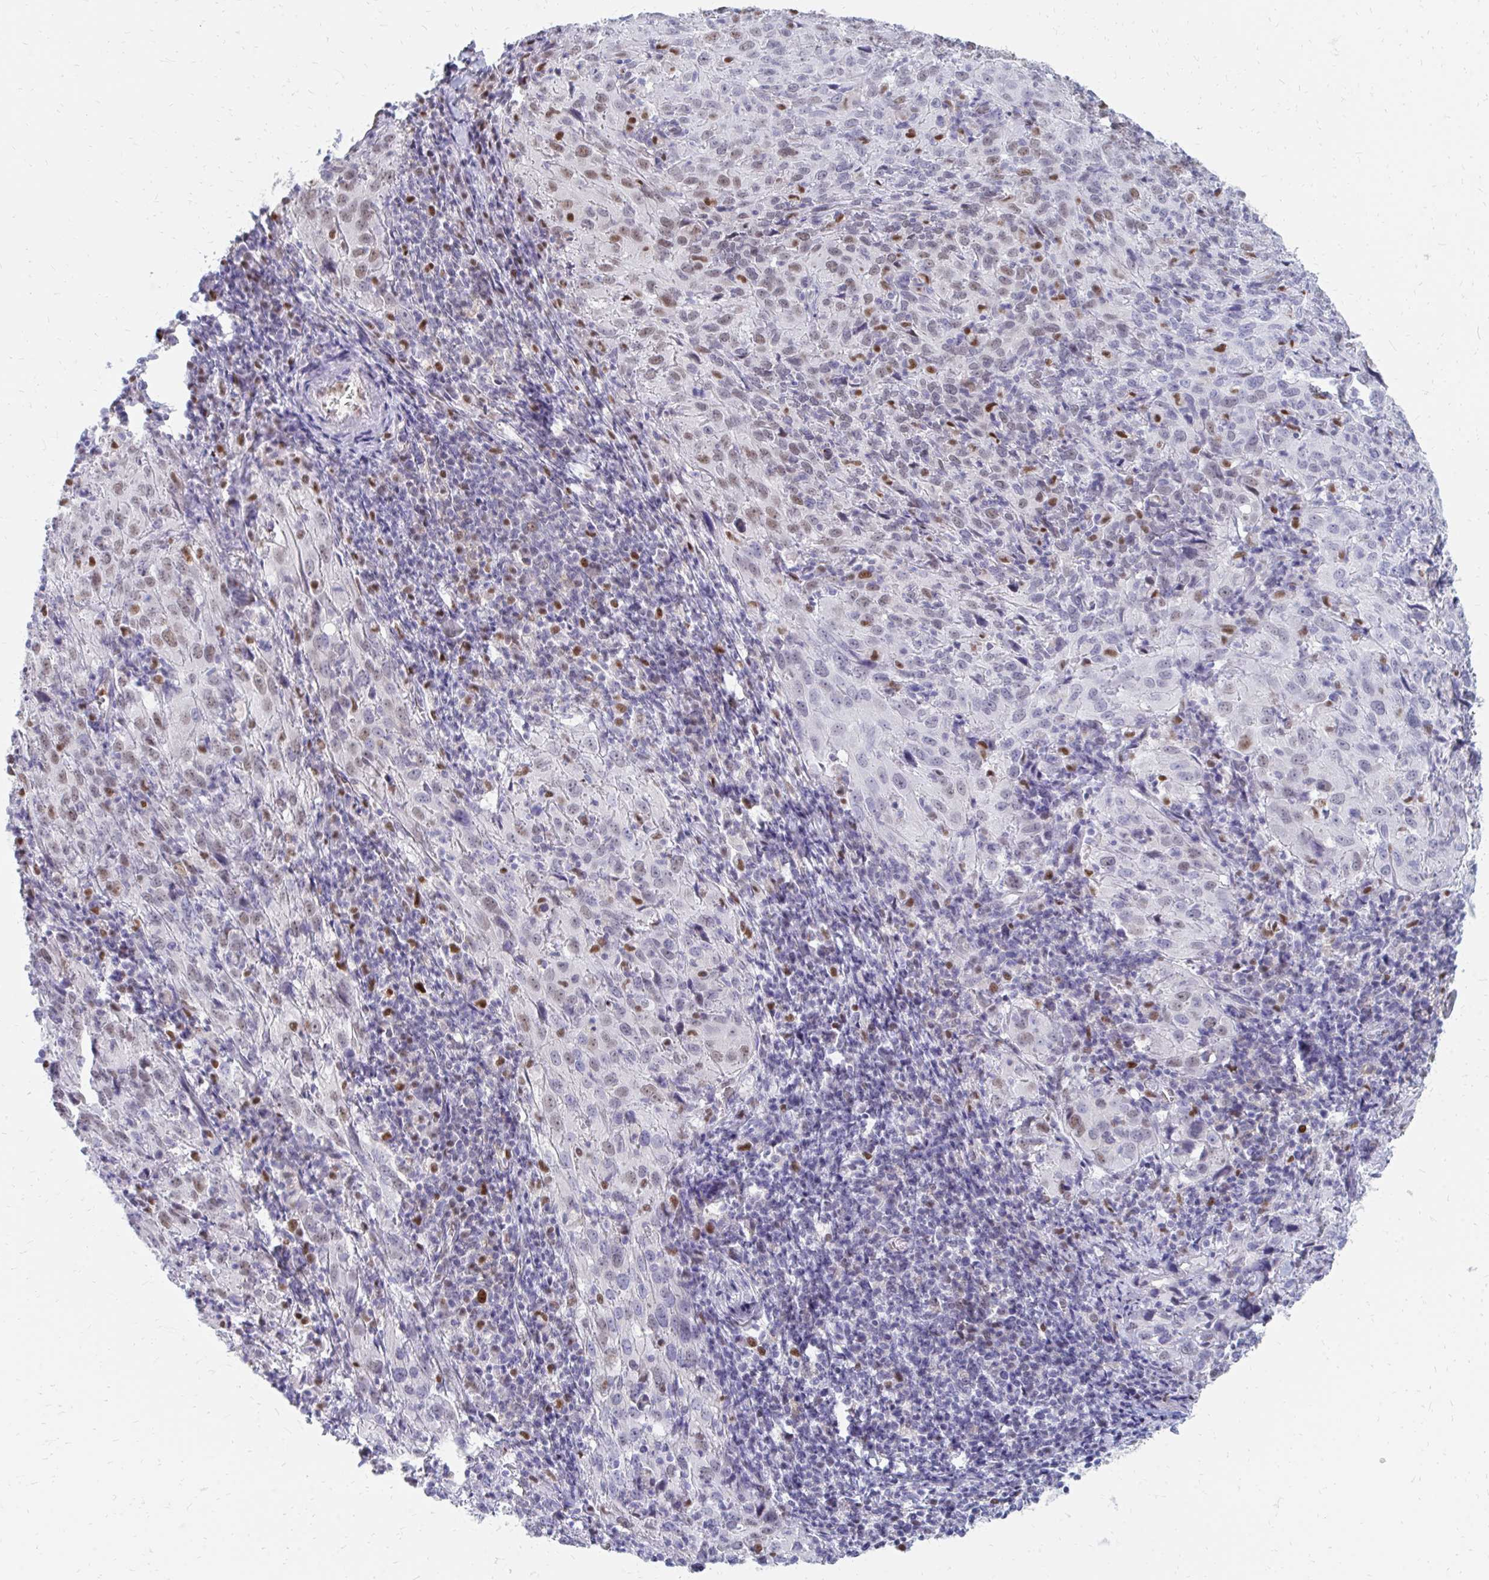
{"staining": {"intensity": "moderate", "quantity": "25%-75%", "location": "nuclear"}, "tissue": "cervical cancer", "cell_type": "Tumor cells", "image_type": "cancer", "snomed": [{"axis": "morphology", "description": "Squamous cell carcinoma, NOS"}, {"axis": "topography", "description": "Cervix"}], "caption": "A high-resolution image shows immunohistochemistry staining of cervical cancer, which displays moderate nuclear staining in about 25%-75% of tumor cells.", "gene": "PLK3", "patient": {"sex": "female", "age": 51}}